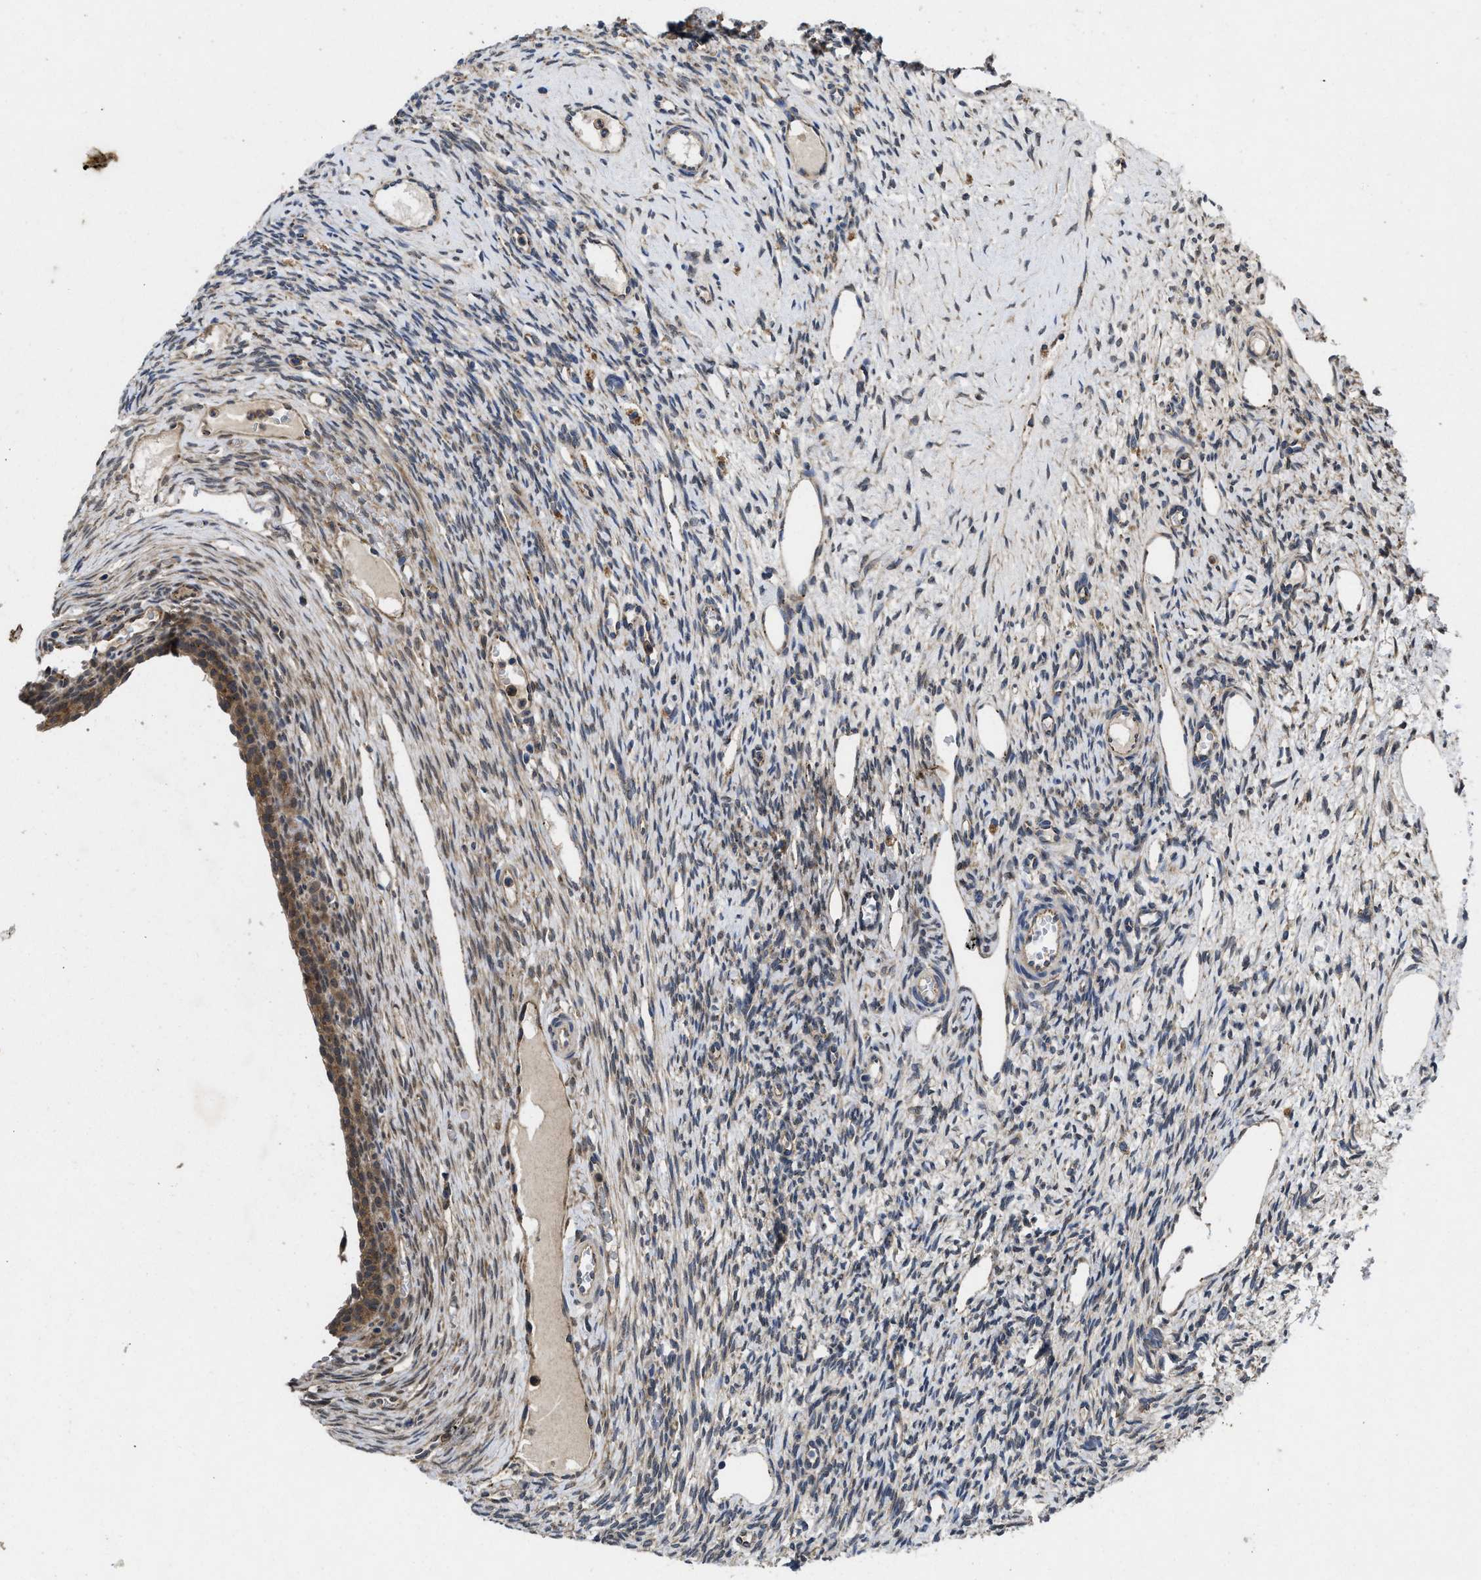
{"staining": {"intensity": "weak", "quantity": "25%-75%", "location": "cytoplasmic/membranous"}, "tissue": "ovary", "cell_type": "Ovarian stroma cells", "image_type": "normal", "snomed": [{"axis": "morphology", "description": "Normal tissue, NOS"}, {"axis": "topography", "description": "Ovary"}], "caption": "Ovarian stroma cells display low levels of weak cytoplasmic/membranous positivity in about 25%-75% of cells in unremarkable ovary.", "gene": "PKD2", "patient": {"sex": "female", "age": 33}}